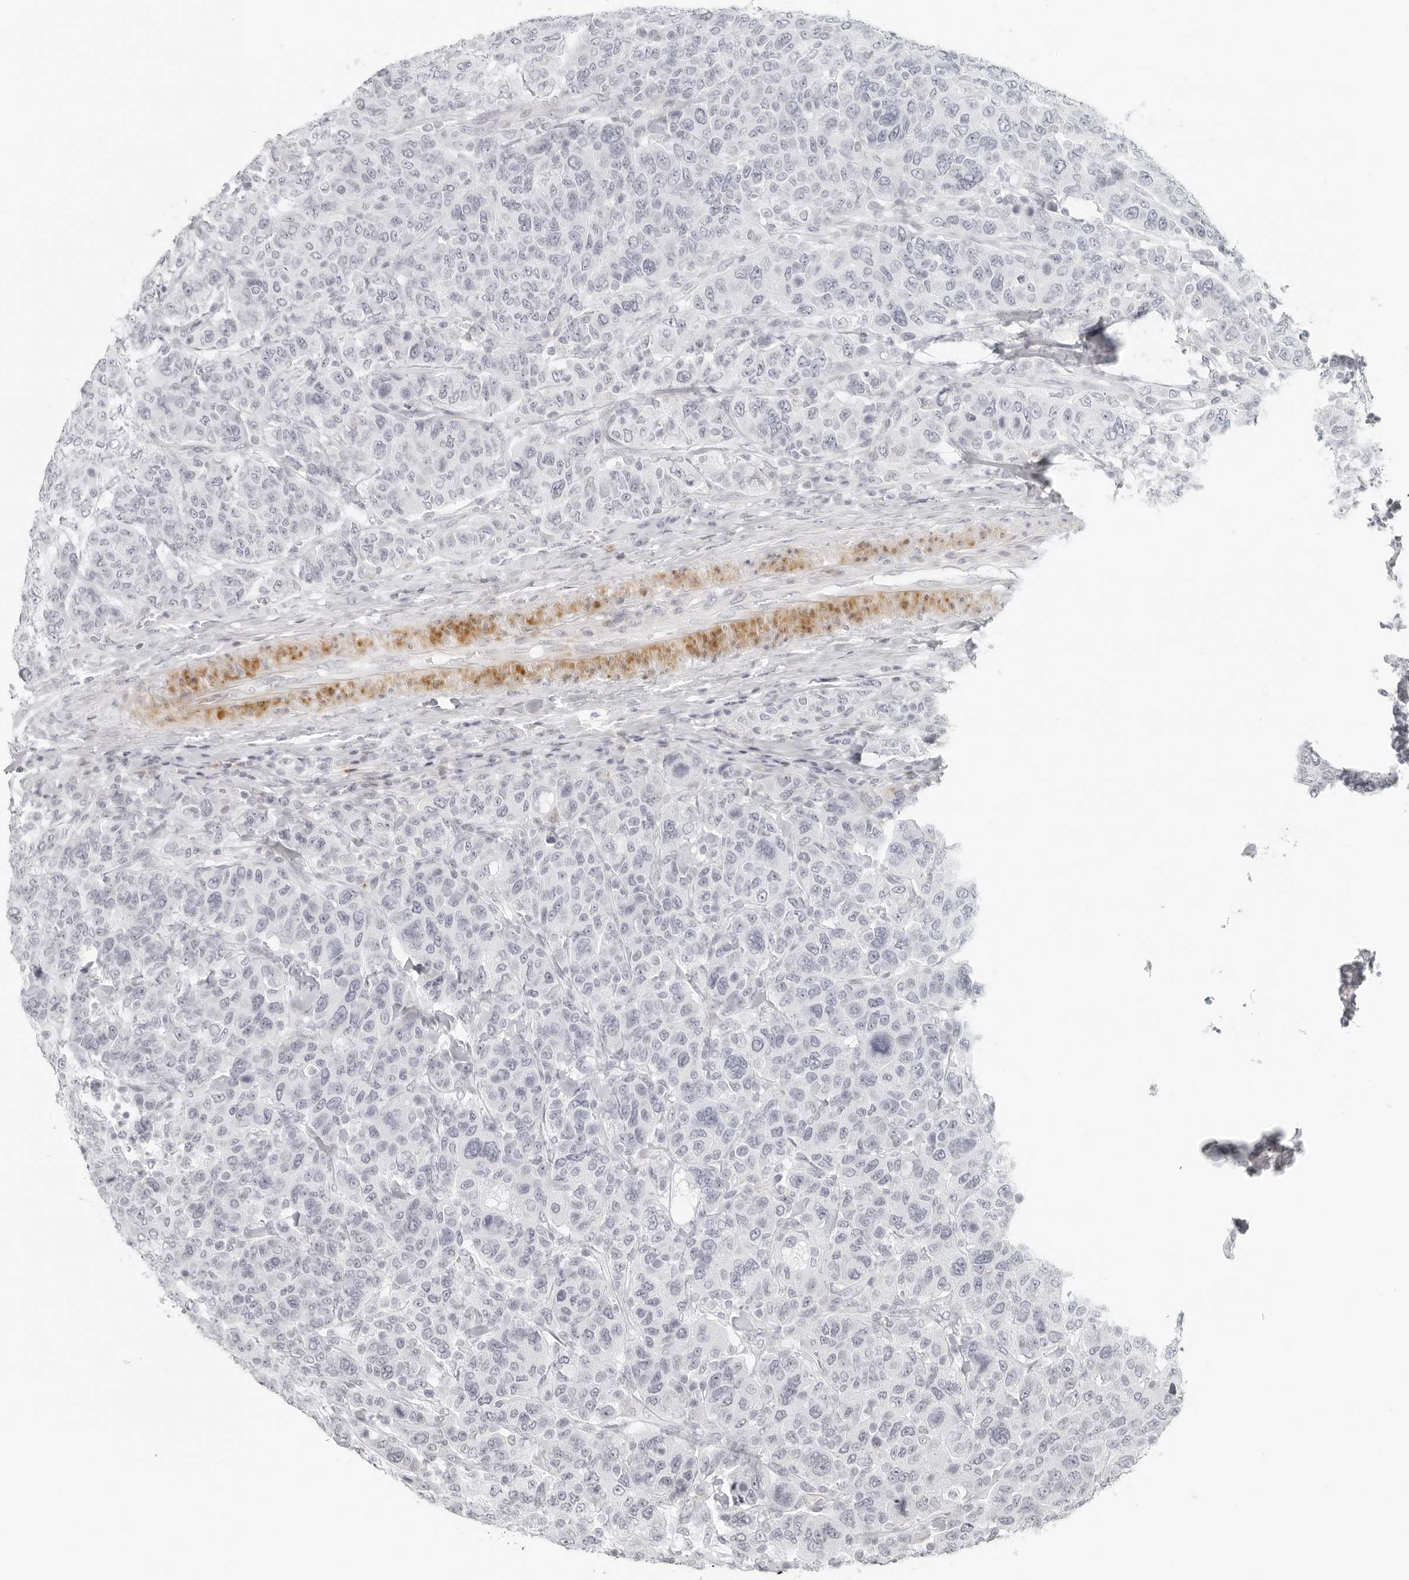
{"staining": {"intensity": "negative", "quantity": "none", "location": "none"}, "tissue": "breast cancer", "cell_type": "Tumor cells", "image_type": "cancer", "snomed": [{"axis": "morphology", "description": "Duct carcinoma"}, {"axis": "topography", "description": "Breast"}], "caption": "IHC of human infiltrating ductal carcinoma (breast) demonstrates no positivity in tumor cells. (DAB immunohistochemistry with hematoxylin counter stain).", "gene": "RPS6KC1", "patient": {"sex": "female", "age": 37}}